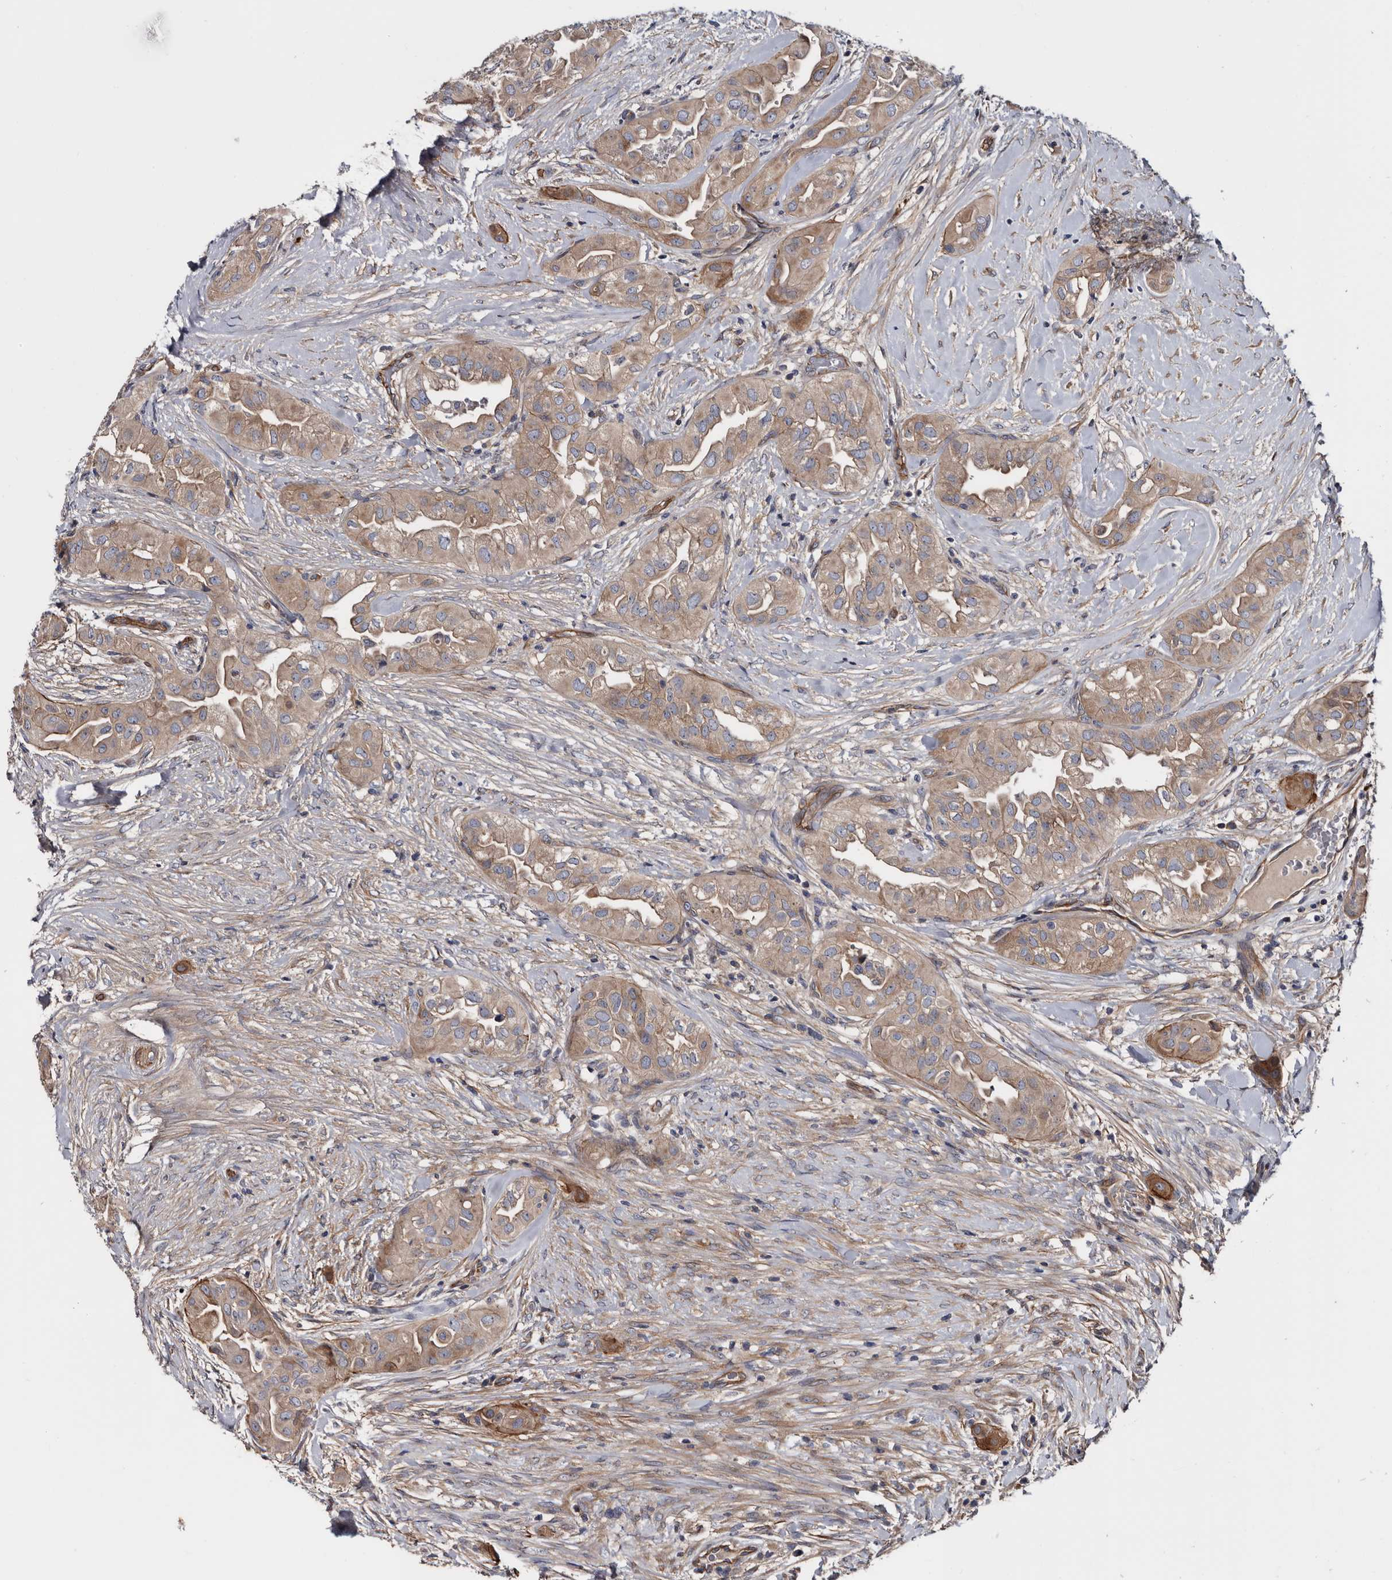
{"staining": {"intensity": "moderate", "quantity": ">75%", "location": "cytoplasmic/membranous"}, "tissue": "thyroid cancer", "cell_type": "Tumor cells", "image_type": "cancer", "snomed": [{"axis": "morphology", "description": "Papillary adenocarcinoma, NOS"}, {"axis": "topography", "description": "Thyroid gland"}], "caption": "This micrograph shows IHC staining of papillary adenocarcinoma (thyroid), with medium moderate cytoplasmic/membranous staining in about >75% of tumor cells.", "gene": "TSPAN17", "patient": {"sex": "female", "age": 59}}